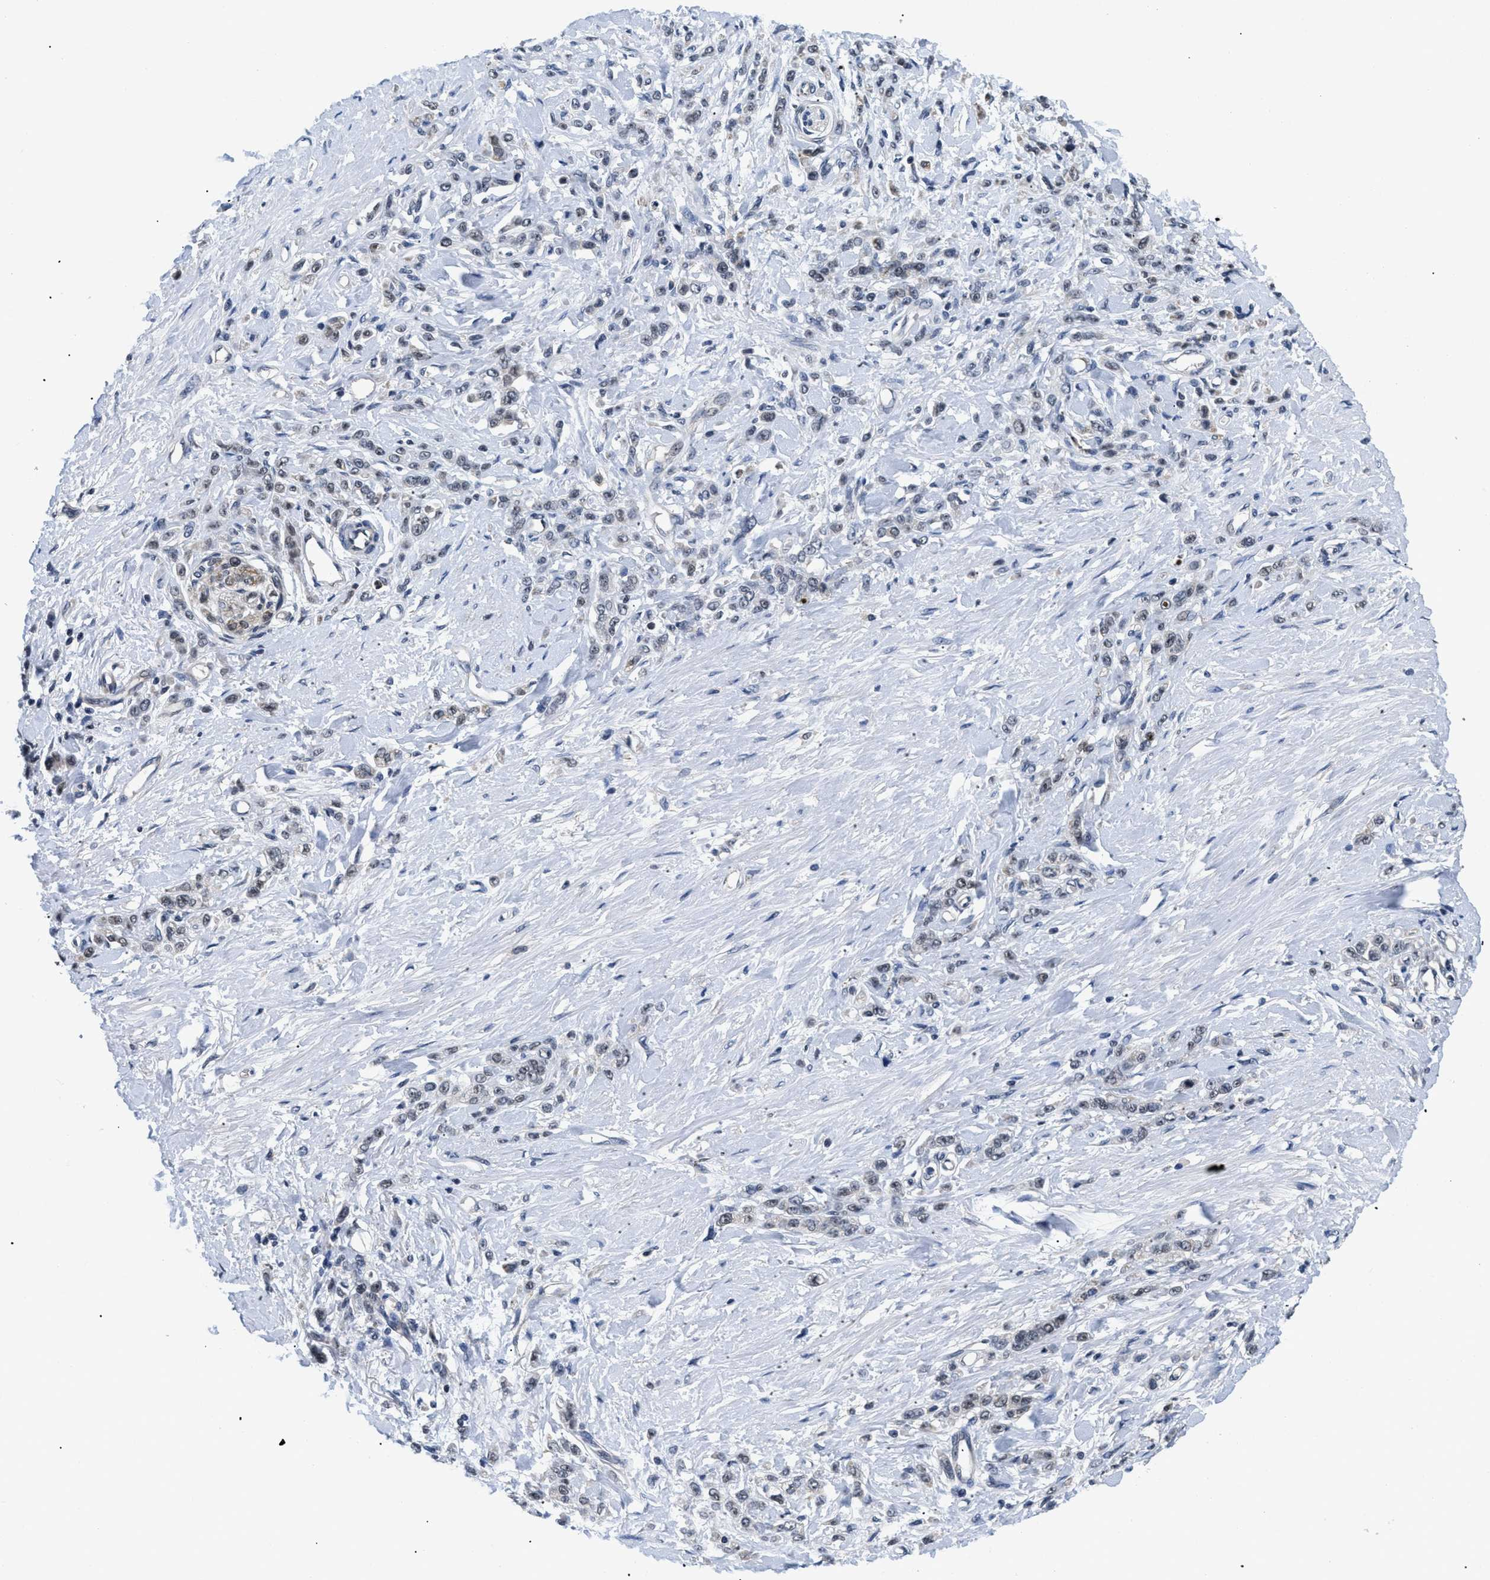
{"staining": {"intensity": "weak", "quantity": "<25%", "location": "cytoplasmic/membranous"}, "tissue": "stomach cancer", "cell_type": "Tumor cells", "image_type": "cancer", "snomed": [{"axis": "morphology", "description": "Normal tissue, NOS"}, {"axis": "morphology", "description": "Adenocarcinoma, NOS"}, {"axis": "topography", "description": "Stomach"}], "caption": "A high-resolution photomicrograph shows IHC staining of stomach cancer, which displays no significant positivity in tumor cells.", "gene": "PITHD1", "patient": {"sex": "male", "age": 82}}